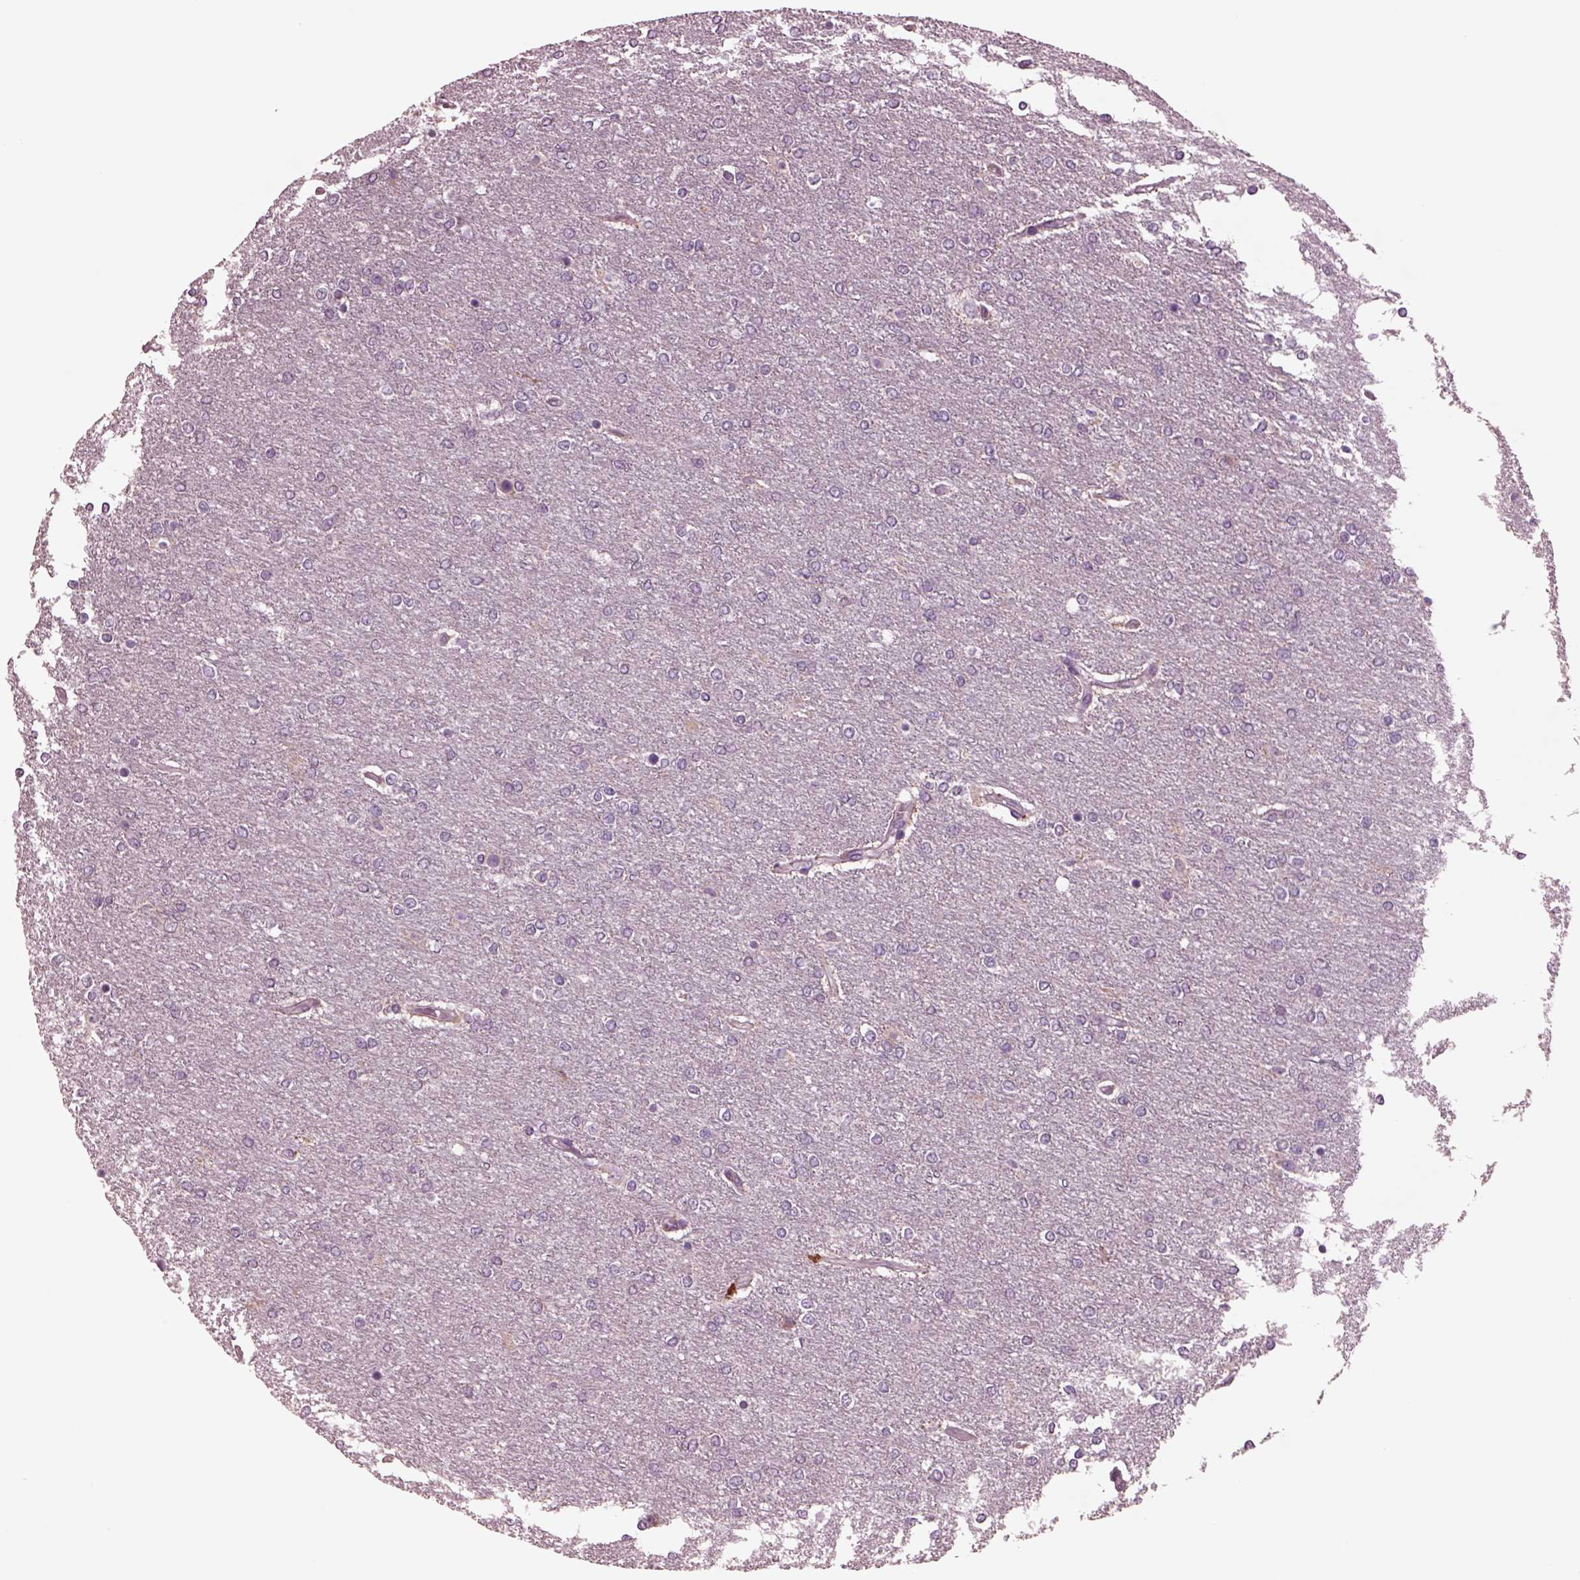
{"staining": {"intensity": "weak", "quantity": "<25%", "location": "cytoplasmic/membranous"}, "tissue": "glioma", "cell_type": "Tumor cells", "image_type": "cancer", "snomed": [{"axis": "morphology", "description": "Glioma, malignant, High grade"}, {"axis": "topography", "description": "Brain"}], "caption": "There is no significant staining in tumor cells of malignant glioma (high-grade).", "gene": "AP4M1", "patient": {"sex": "female", "age": 61}}